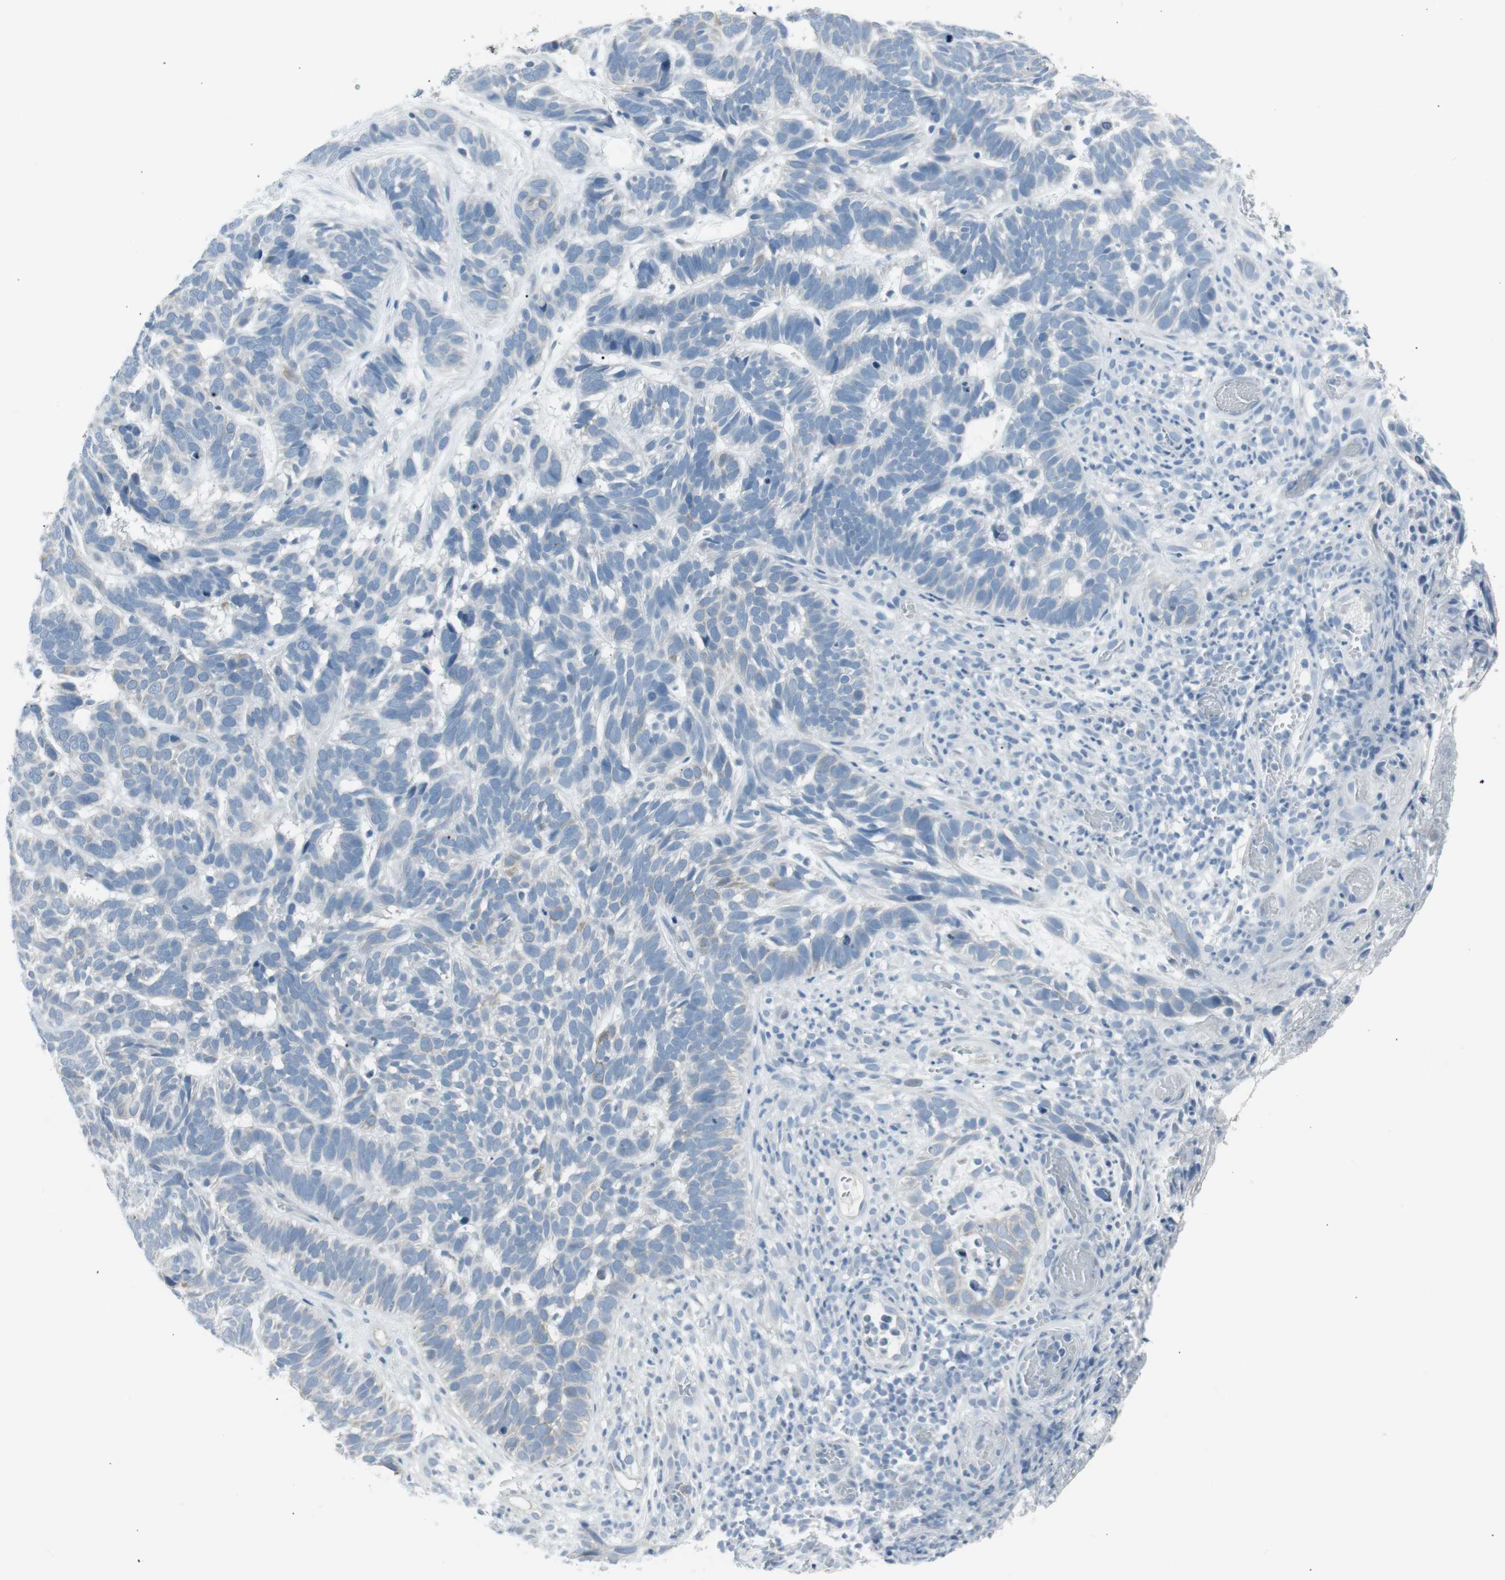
{"staining": {"intensity": "negative", "quantity": "none", "location": "none"}, "tissue": "skin cancer", "cell_type": "Tumor cells", "image_type": "cancer", "snomed": [{"axis": "morphology", "description": "Basal cell carcinoma"}, {"axis": "topography", "description": "Skin"}], "caption": "Skin cancer (basal cell carcinoma) stained for a protein using immunohistochemistry (IHC) shows no positivity tumor cells.", "gene": "AGR2", "patient": {"sex": "male", "age": 87}}